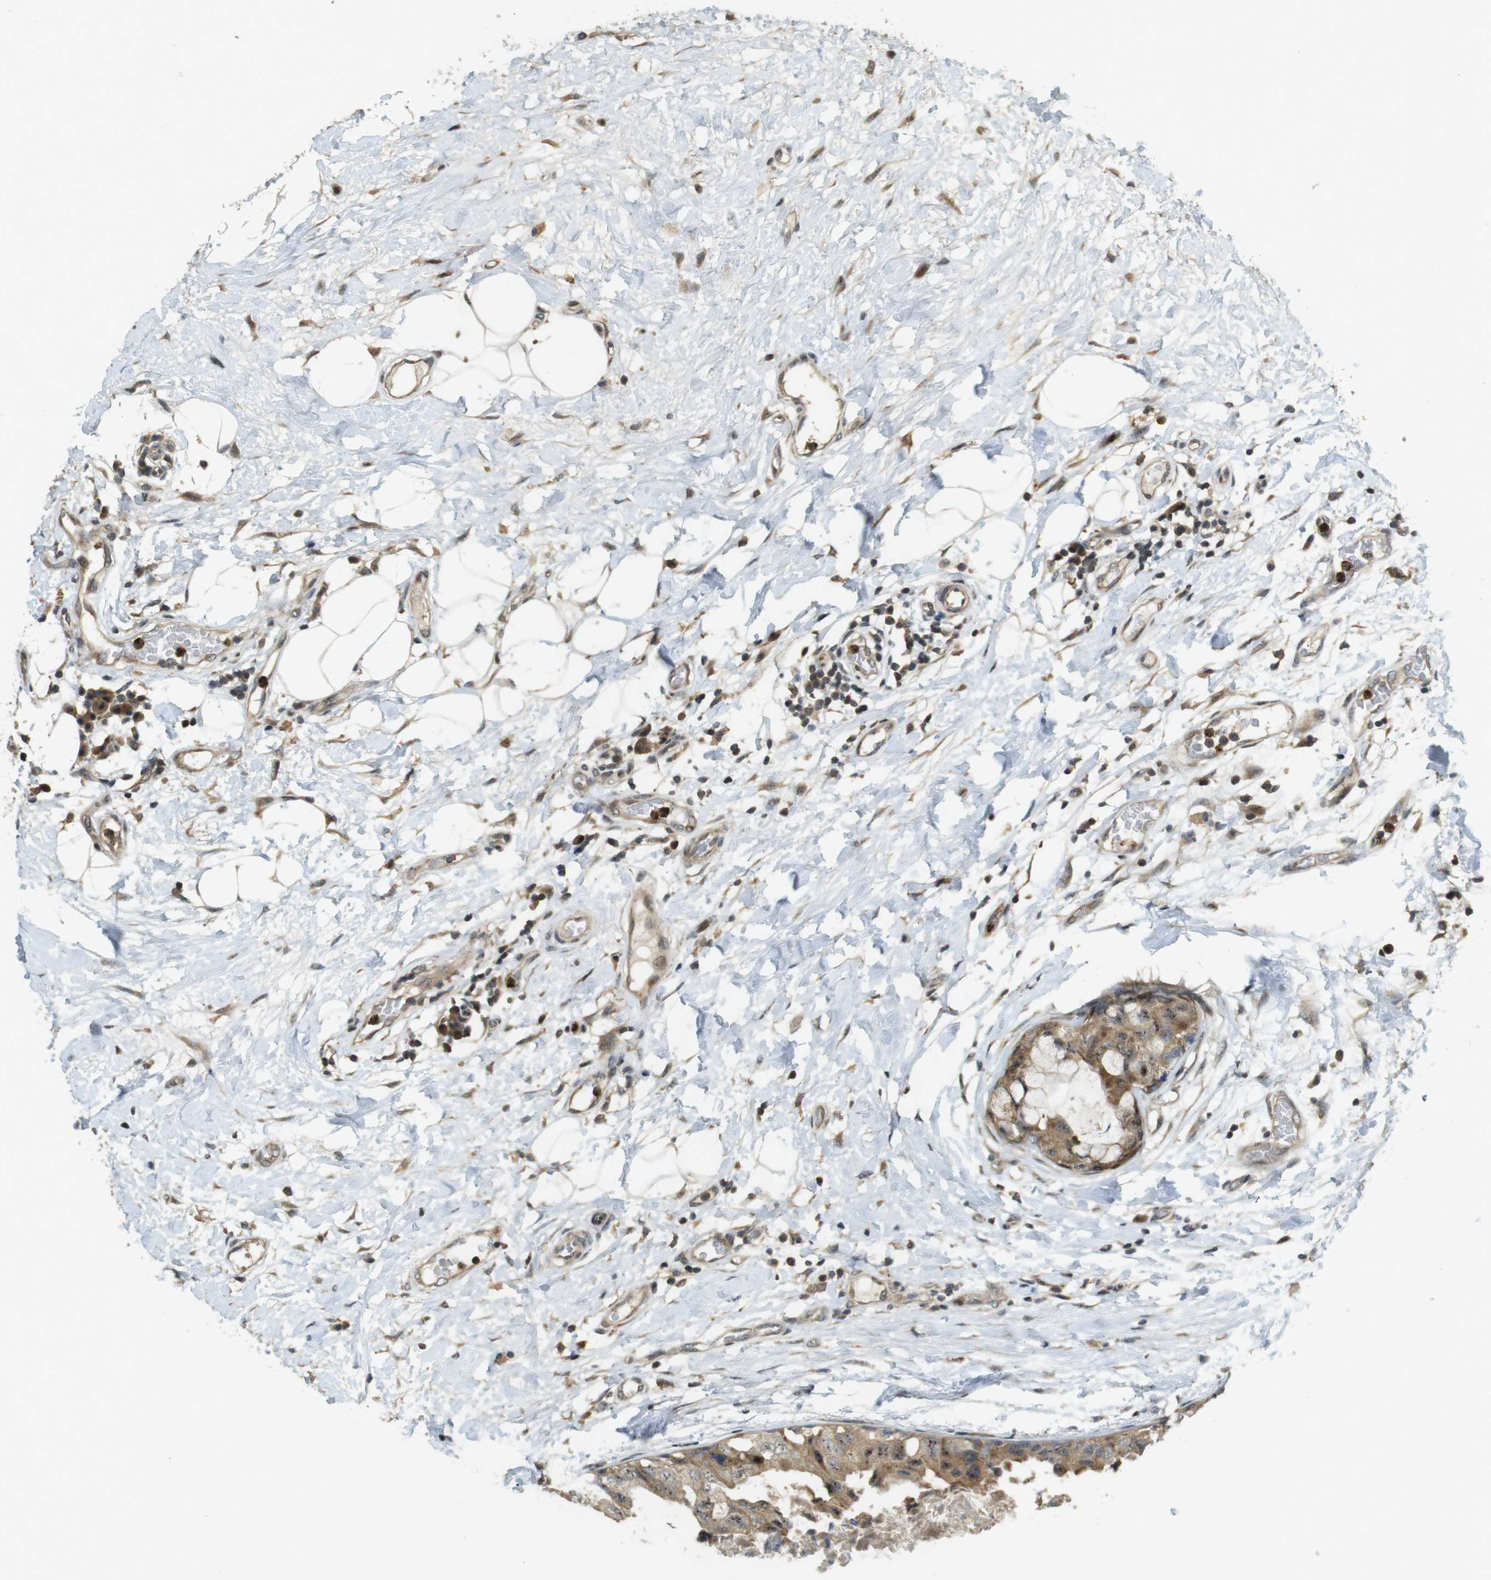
{"staining": {"intensity": "moderate", "quantity": ">75%", "location": "cytoplasmic/membranous,nuclear"}, "tissue": "breast cancer", "cell_type": "Tumor cells", "image_type": "cancer", "snomed": [{"axis": "morphology", "description": "Duct carcinoma"}, {"axis": "topography", "description": "Breast"}], "caption": "This is a histology image of IHC staining of breast cancer (intraductal carcinoma), which shows moderate expression in the cytoplasmic/membranous and nuclear of tumor cells.", "gene": "TMX3", "patient": {"sex": "female", "age": 40}}